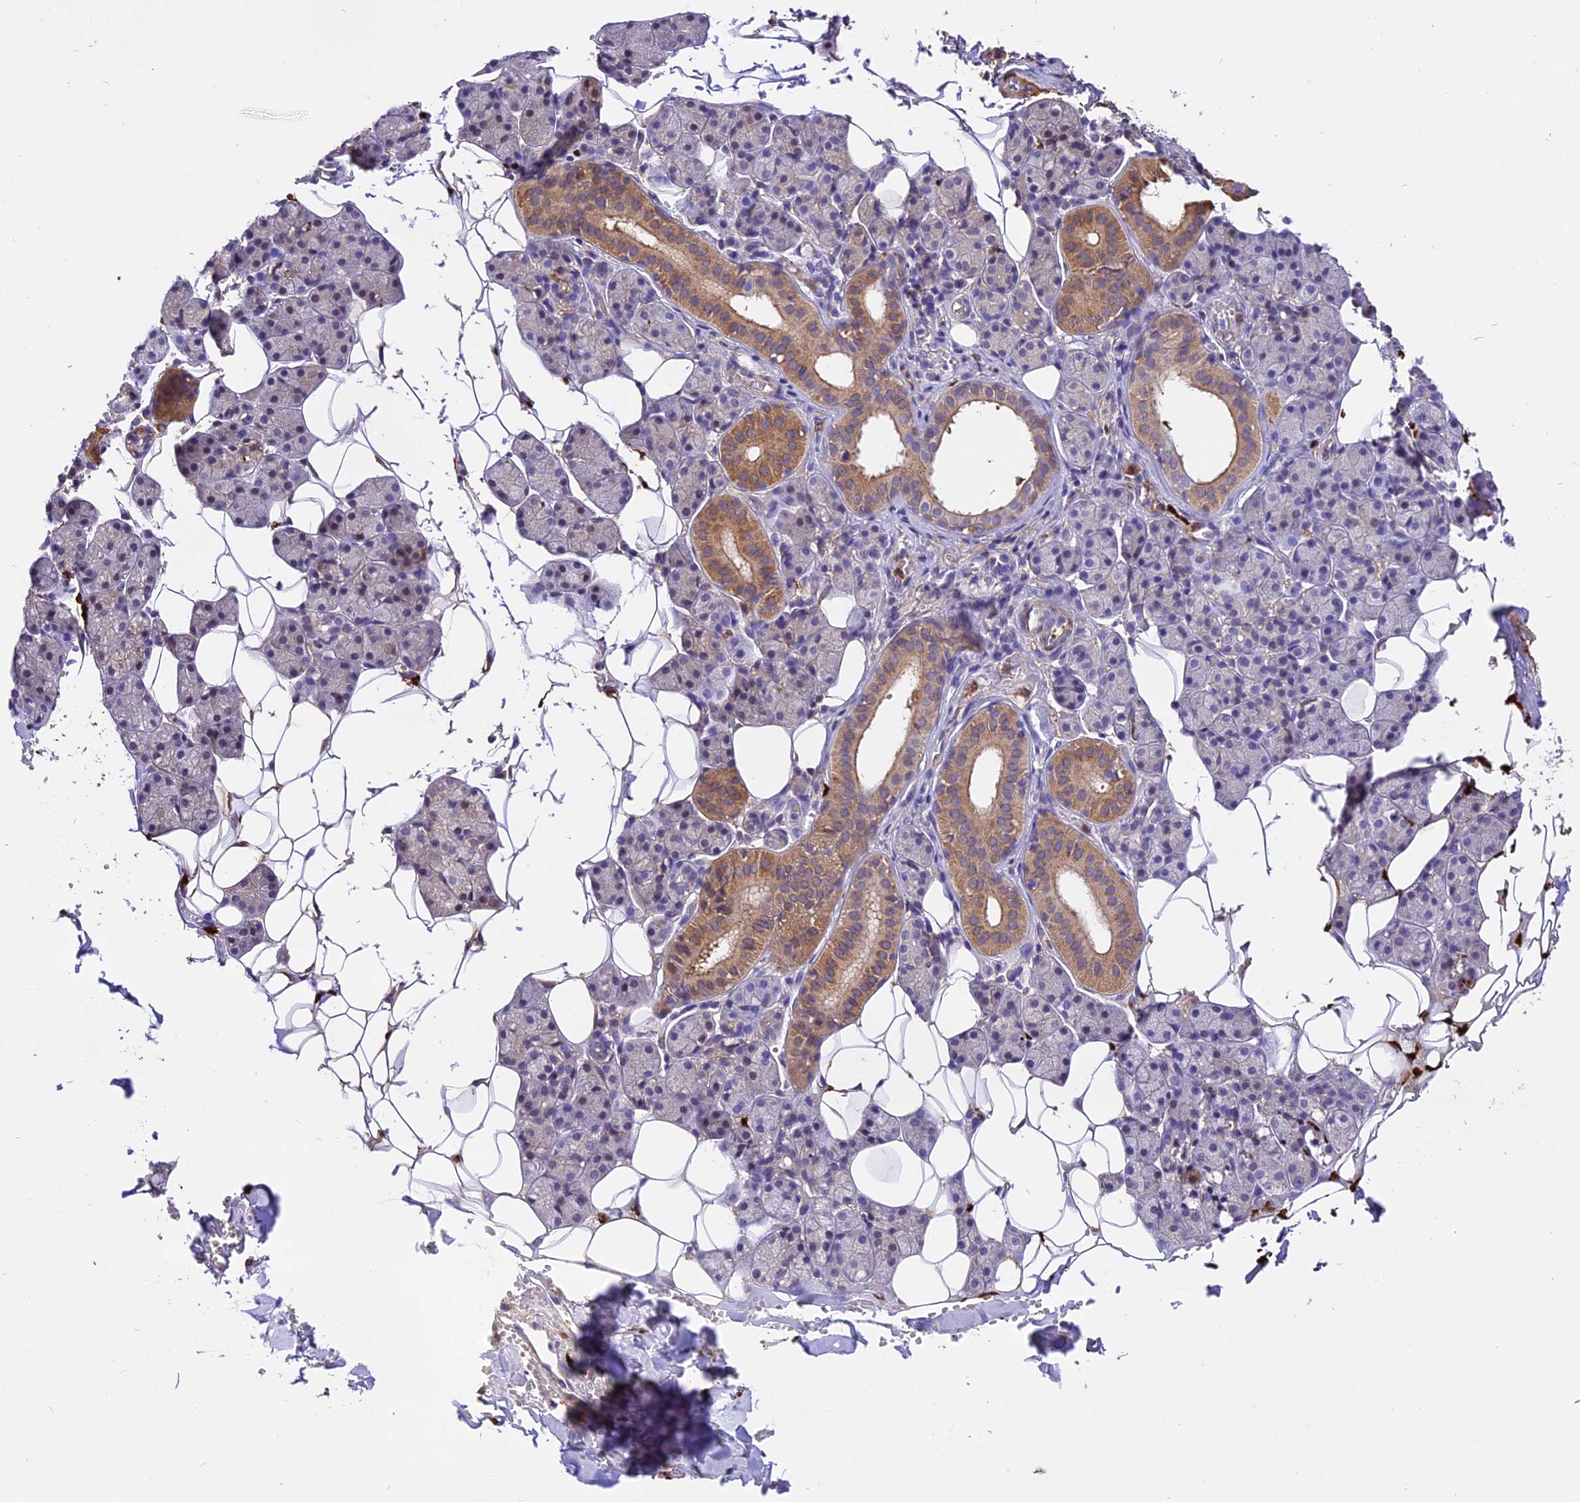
{"staining": {"intensity": "moderate", "quantity": "<25%", "location": "cytoplasmic/membranous"}, "tissue": "salivary gland", "cell_type": "Glandular cells", "image_type": "normal", "snomed": [{"axis": "morphology", "description": "Normal tissue, NOS"}, {"axis": "topography", "description": "Salivary gland"}], "caption": "Salivary gland was stained to show a protein in brown. There is low levels of moderate cytoplasmic/membranous expression in approximately <25% of glandular cells.", "gene": "MAP3K7CL", "patient": {"sex": "female", "age": 33}}